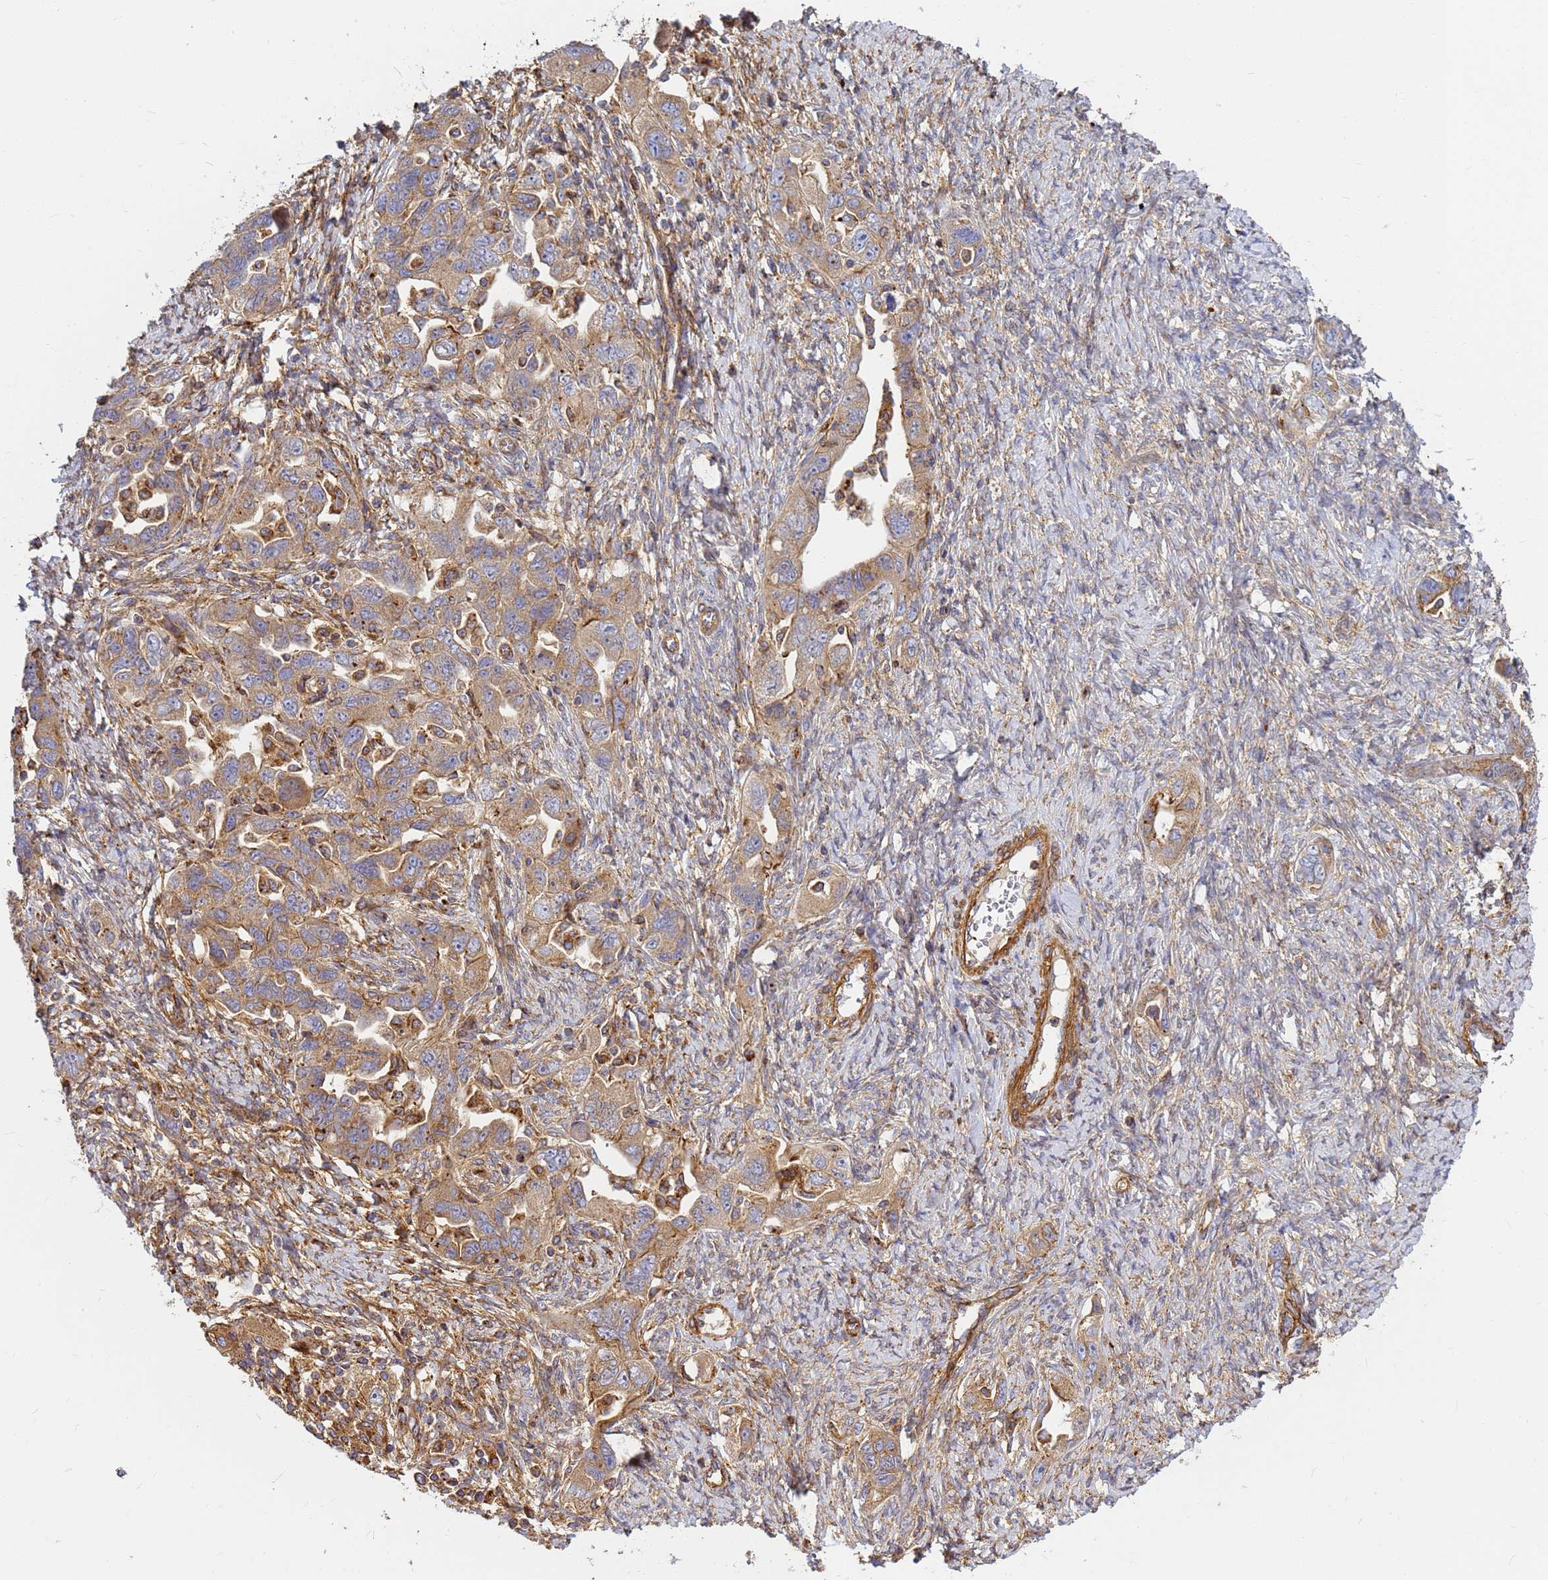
{"staining": {"intensity": "moderate", "quantity": ">75%", "location": "cytoplasmic/membranous"}, "tissue": "ovarian cancer", "cell_type": "Tumor cells", "image_type": "cancer", "snomed": [{"axis": "morphology", "description": "Carcinoma, NOS"}, {"axis": "morphology", "description": "Cystadenocarcinoma, serous, NOS"}, {"axis": "topography", "description": "Ovary"}], "caption": "Immunohistochemical staining of human ovarian cancer demonstrates medium levels of moderate cytoplasmic/membranous expression in about >75% of tumor cells.", "gene": "C2CD5", "patient": {"sex": "female", "age": 69}}